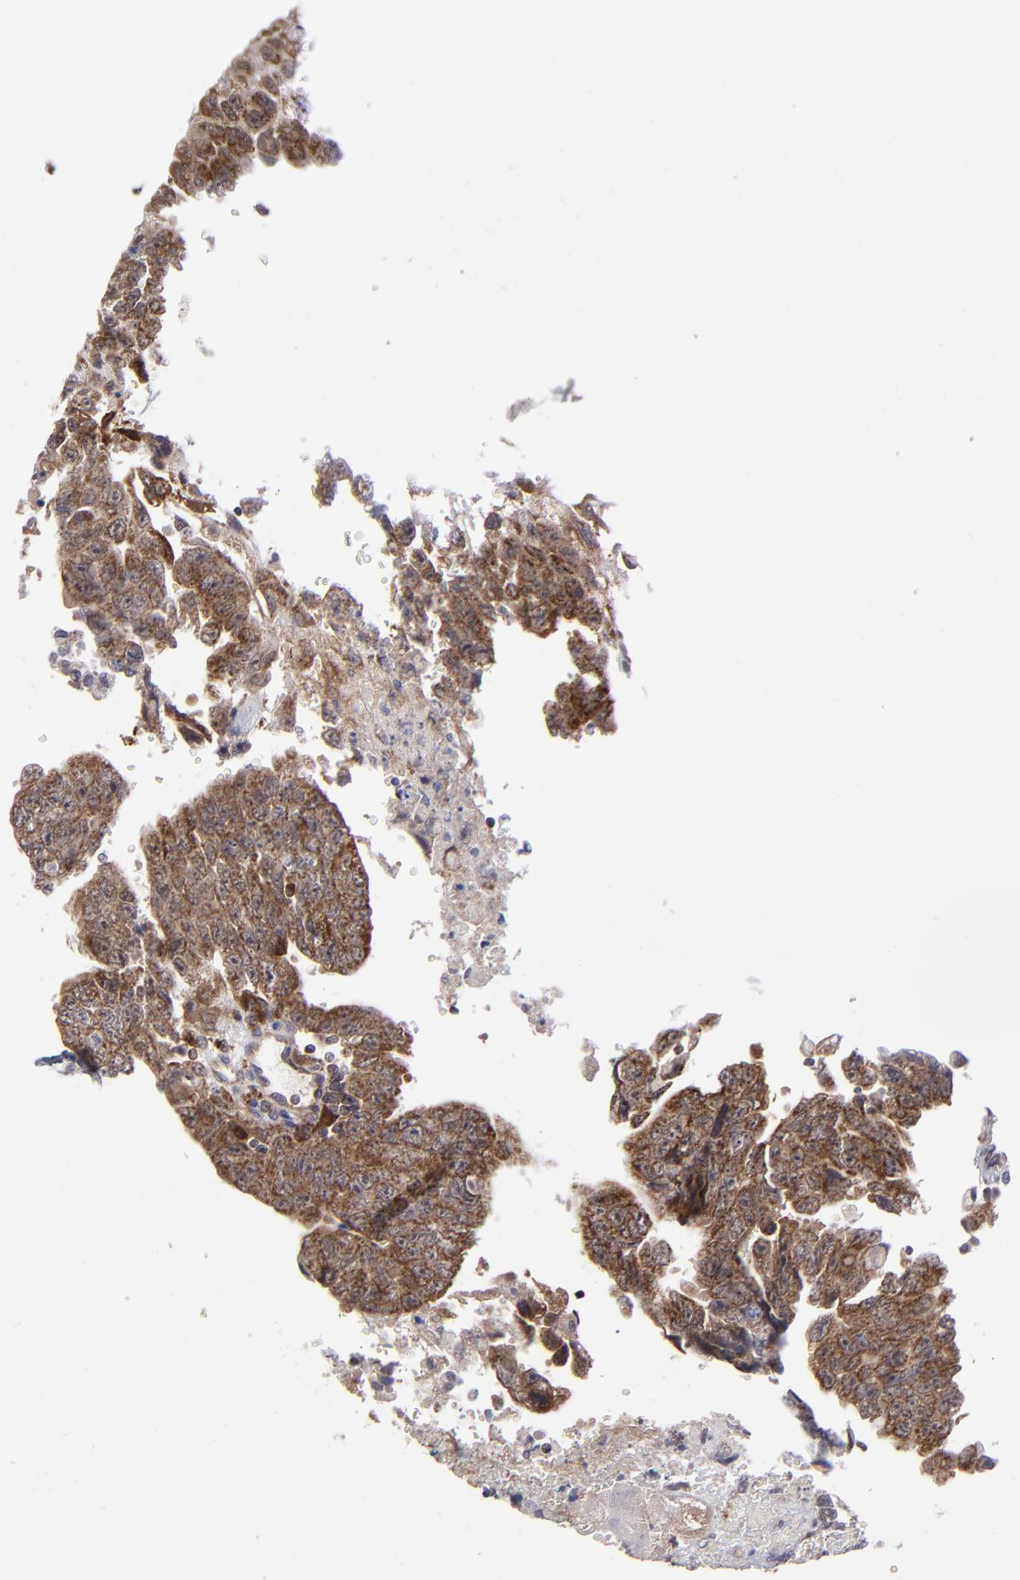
{"staining": {"intensity": "strong", "quantity": ">75%", "location": "cytoplasmic/membranous"}, "tissue": "testis cancer", "cell_type": "Tumor cells", "image_type": "cancer", "snomed": [{"axis": "morphology", "description": "Carcinoma, Embryonal, NOS"}, {"axis": "topography", "description": "Testis"}], "caption": "Immunohistochemical staining of testis cancer displays strong cytoplasmic/membranous protein positivity in approximately >75% of tumor cells.", "gene": "GLCCI1", "patient": {"sex": "male", "age": 28}}